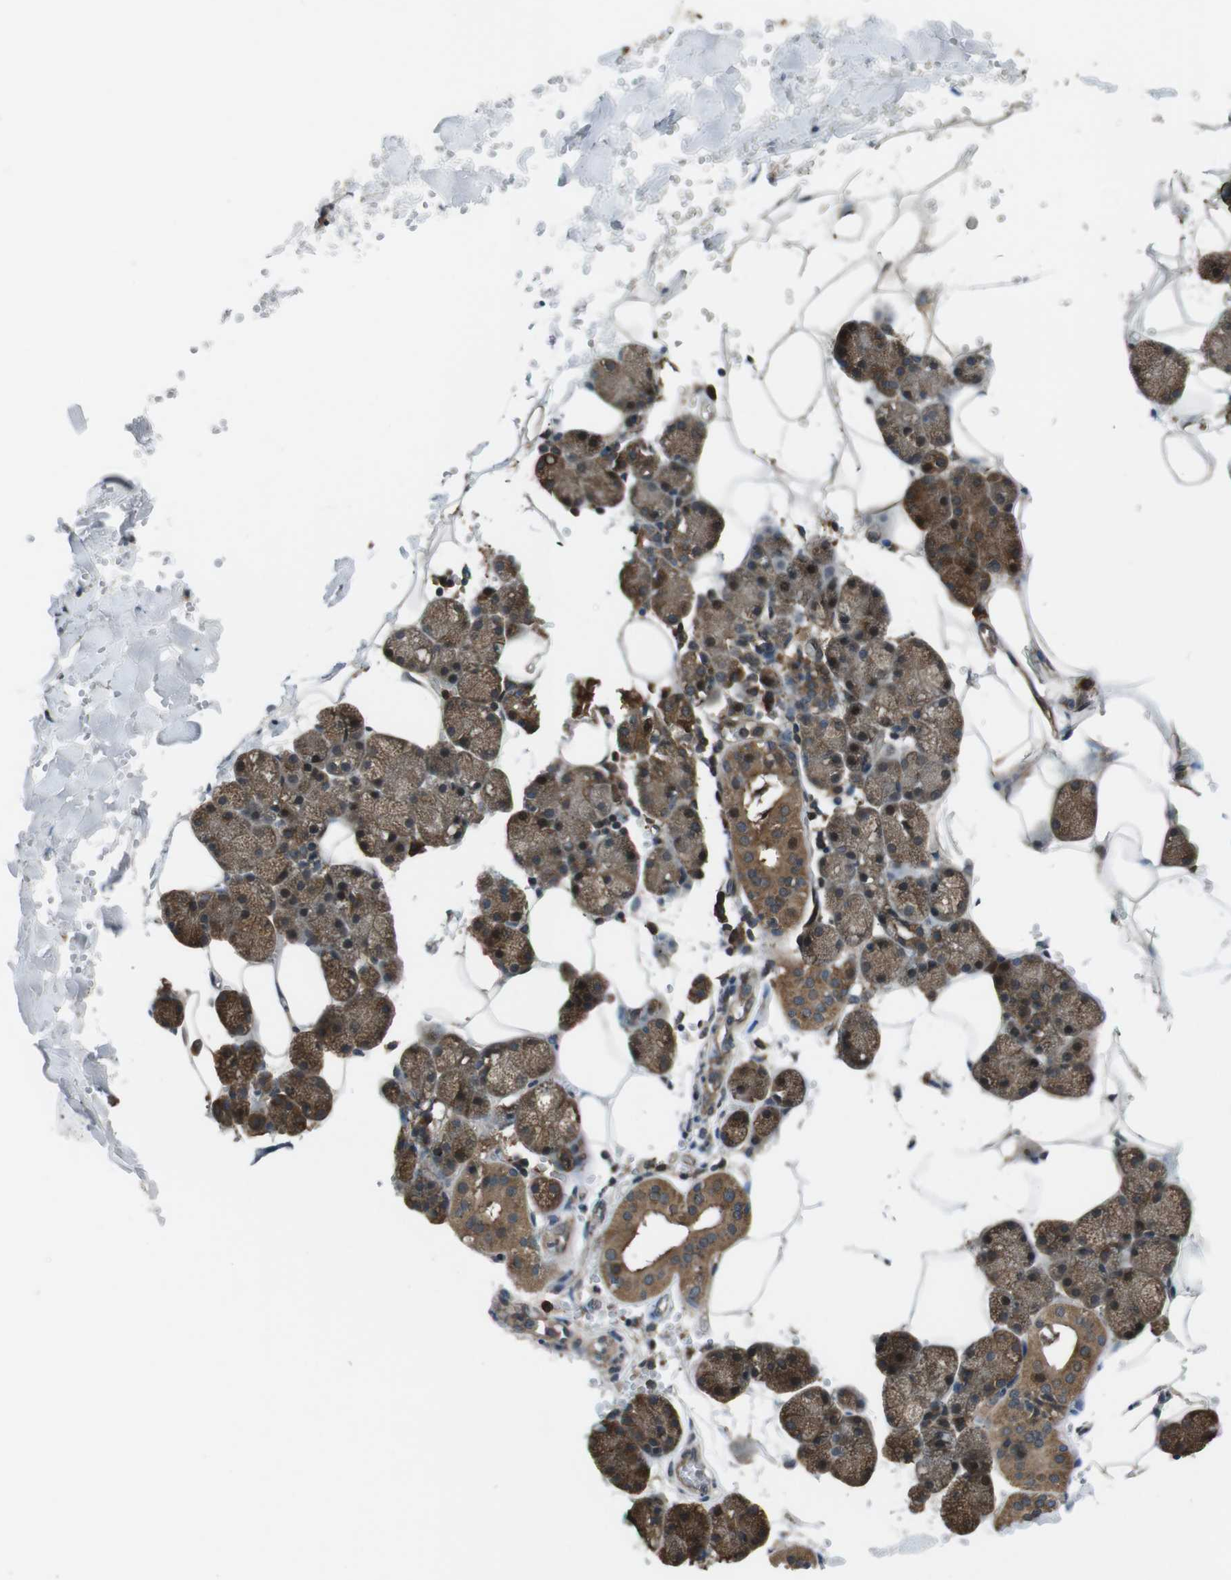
{"staining": {"intensity": "strong", "quantity": ">75%", "location": "cytoplasmic/membranous"}, "tissue": "salivary gland", "cell_type": "Glandular cells", "image_type": "normal", "snomed": [{"axis": "morphology", "description": "Normal tissue, NOS"}, {"axis": "topography", "description": "Salivary gland"}], "caption": "Salivary gland stained for a protein (brown) demonstrates strong cytoplasmic/membranous positive positivity in about >75% of glandular cells.", "gene": "SLC22A23", "patient": {"sex": "male", "age": 62}}